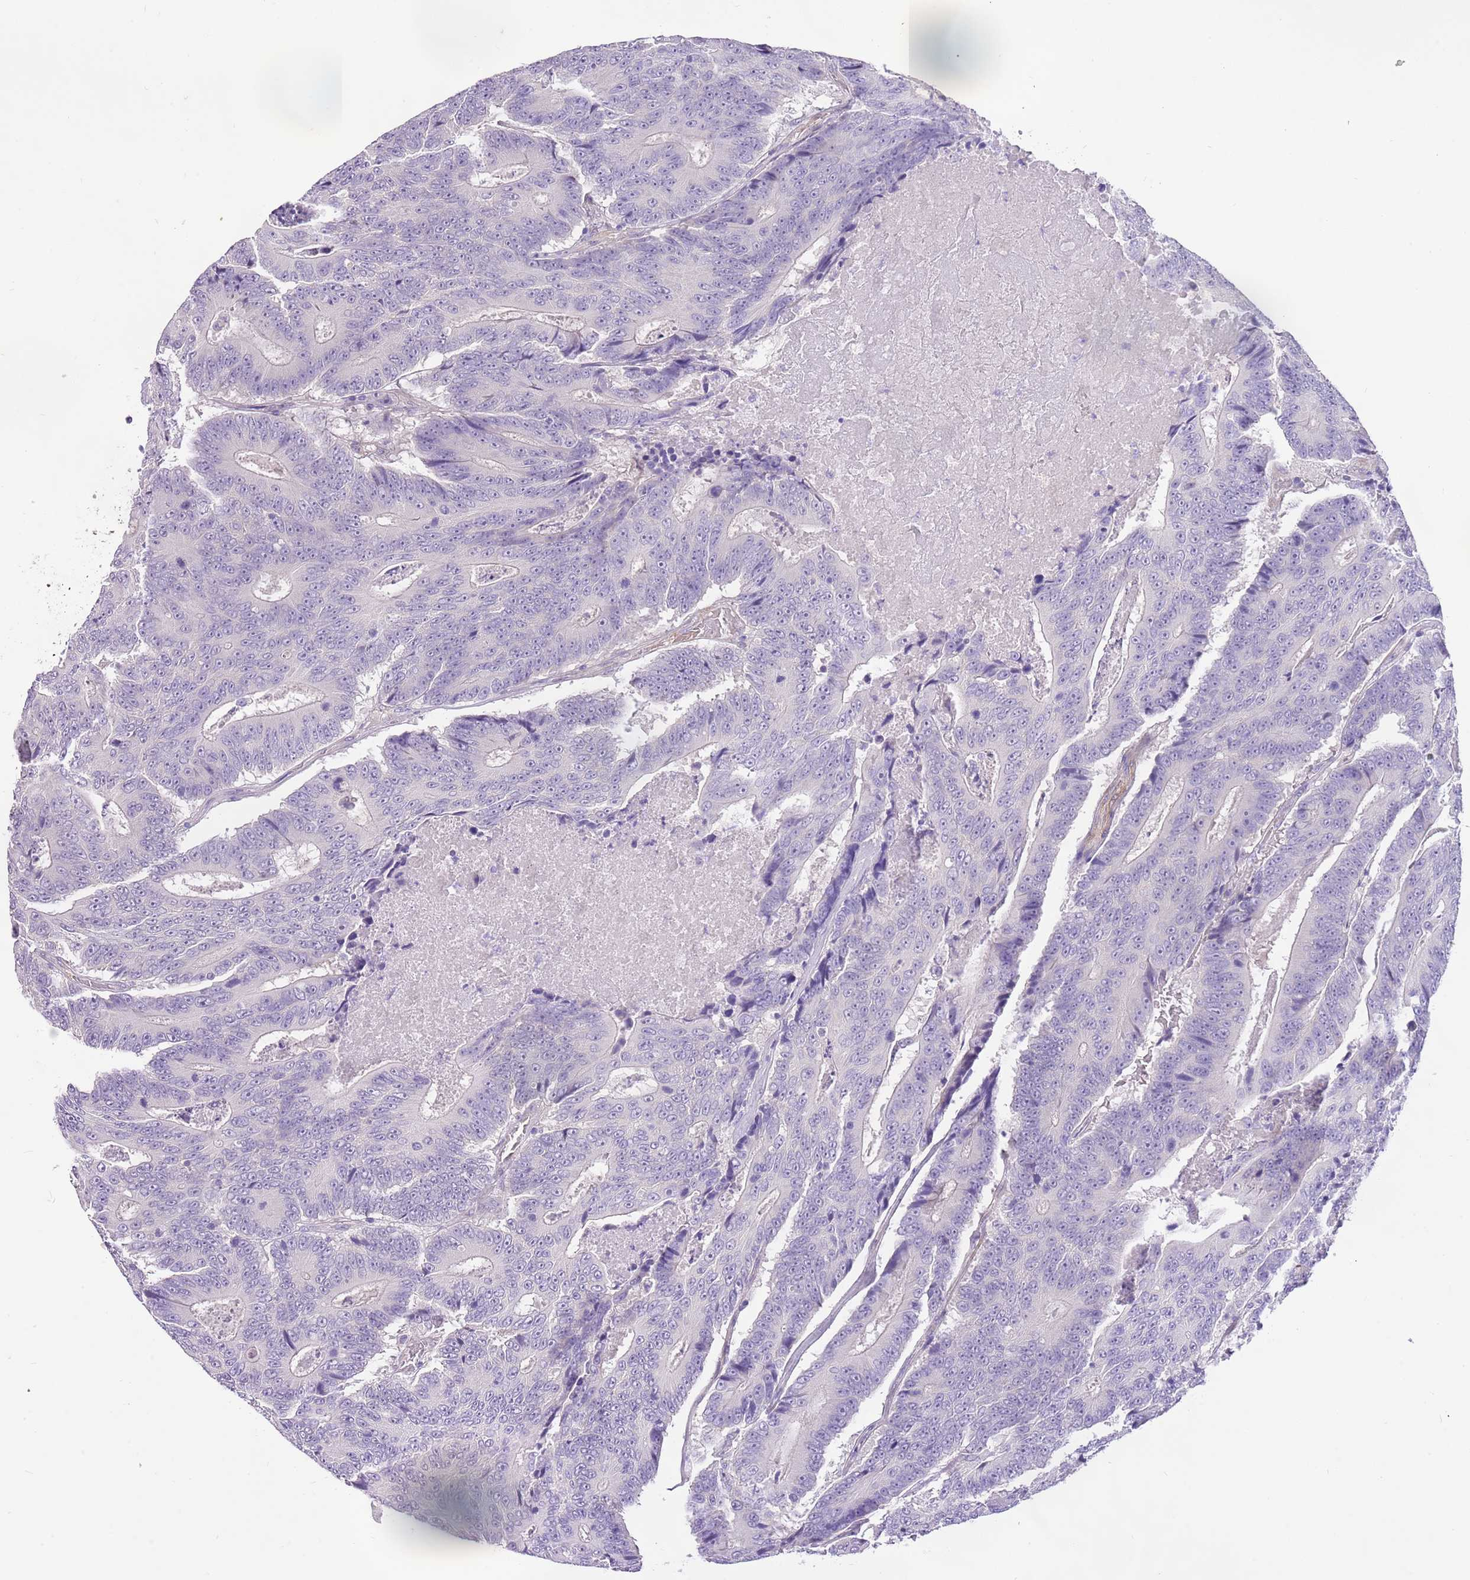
{"staining": {"intensity": "negative", "quantity": "none", "location": "none"}, "tissue": "colorectal cancer", "cell_type": "Tumor cells", "image_type": "cancer", "snomed": [{"axis": "morphology", "description": "Adenocarcinoma, NOS"}, {"axis": "topography", "description": "Colon"}], "caption": "The histopathology image exhibits no staining of tumor cells in colorectal cancer.", "gene": "RFK", "patient": {"sex": "male", "age": 83}}